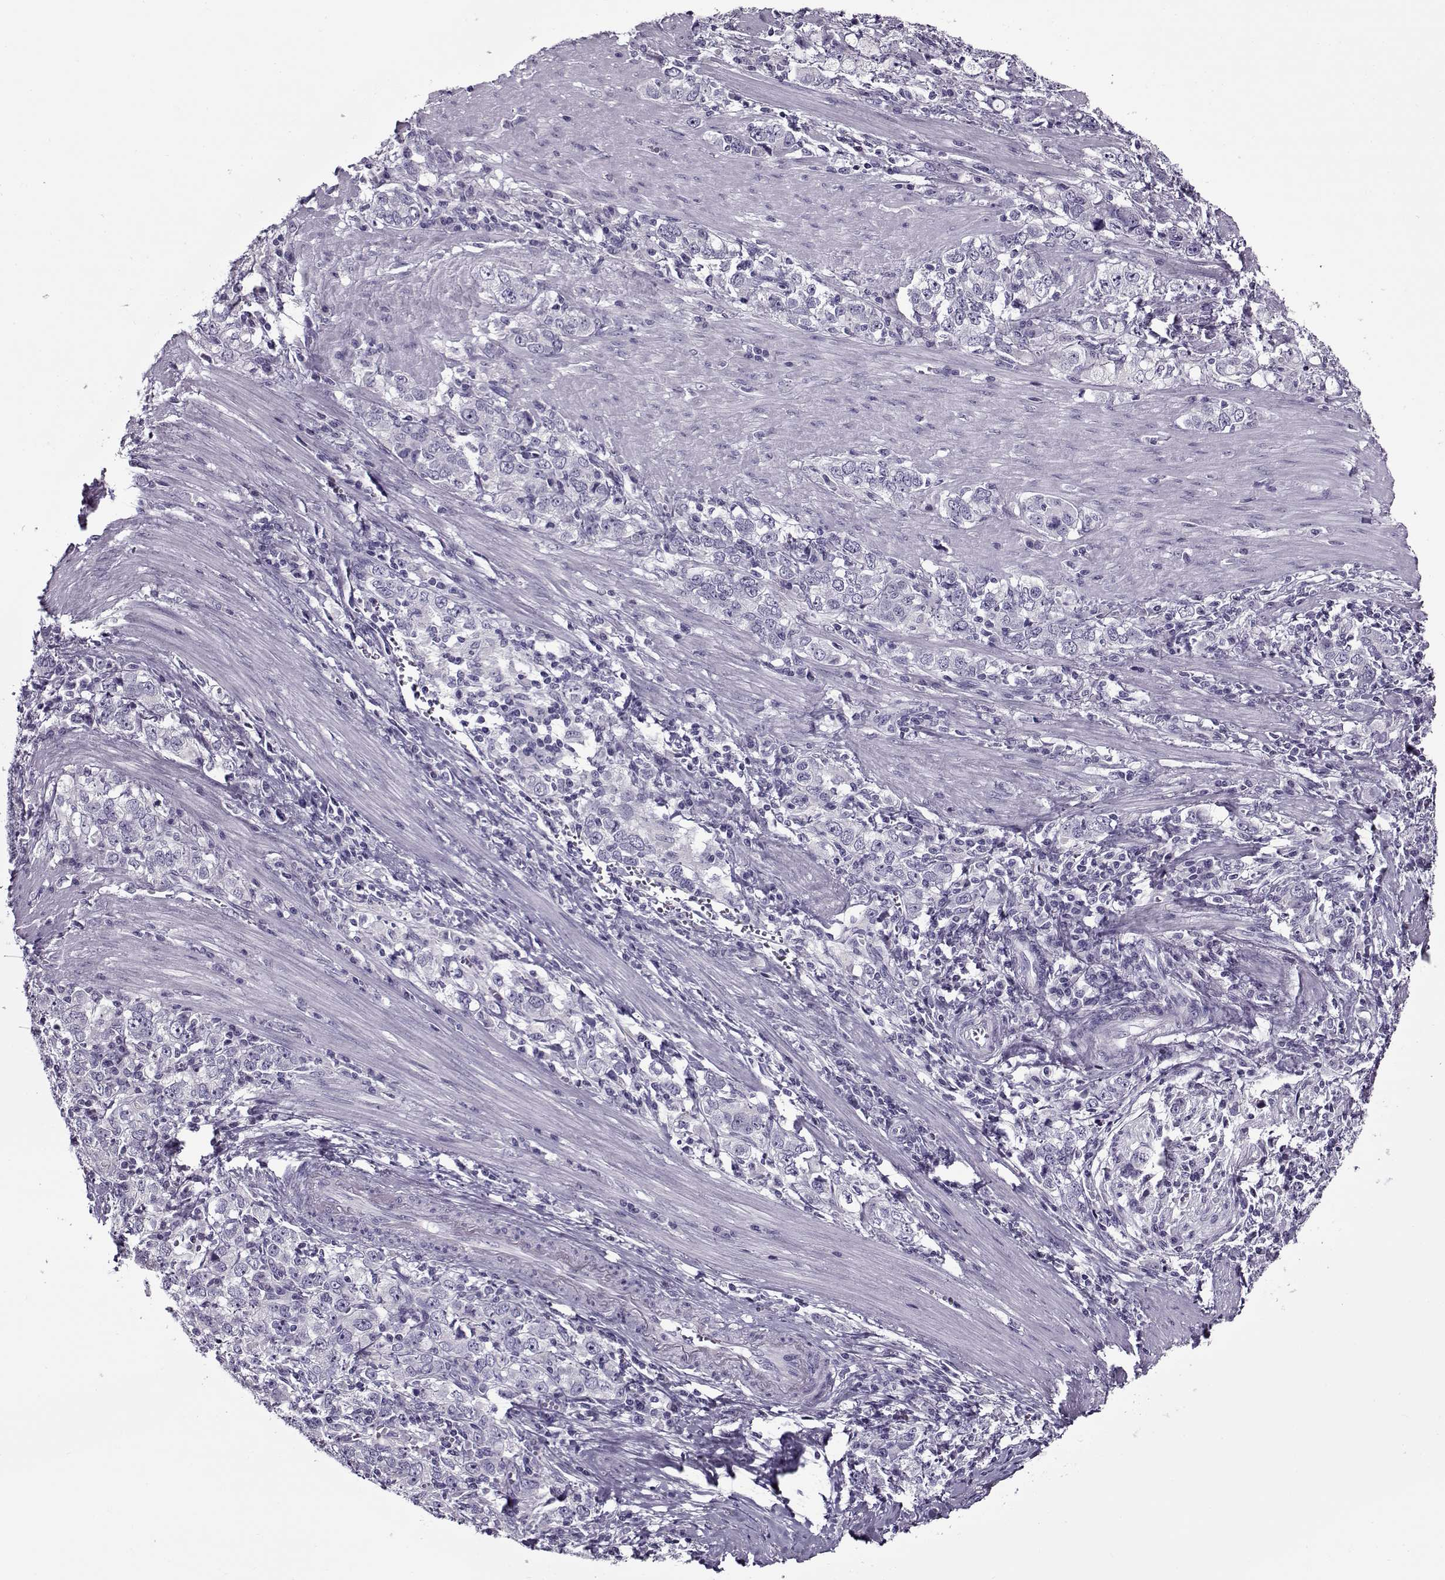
{"staining": {"intensity": "negative", "quantity": "none", "location": "none"}, "tissue": "stomach cancer", "cell_type": "Tumor cells", "image_type": "cancer", "snomed": [{"axis": "morphology", "description": "Adenocarcinoma, NOS"}, {"axis": "topography", "description": "Stomach, lower"}], "caption": "Tumor cells are negative for protein expression in human stomach adenocarcinoma.", "gene": "GAGE2A", "patient": {"sex": "female", "age": 72}}